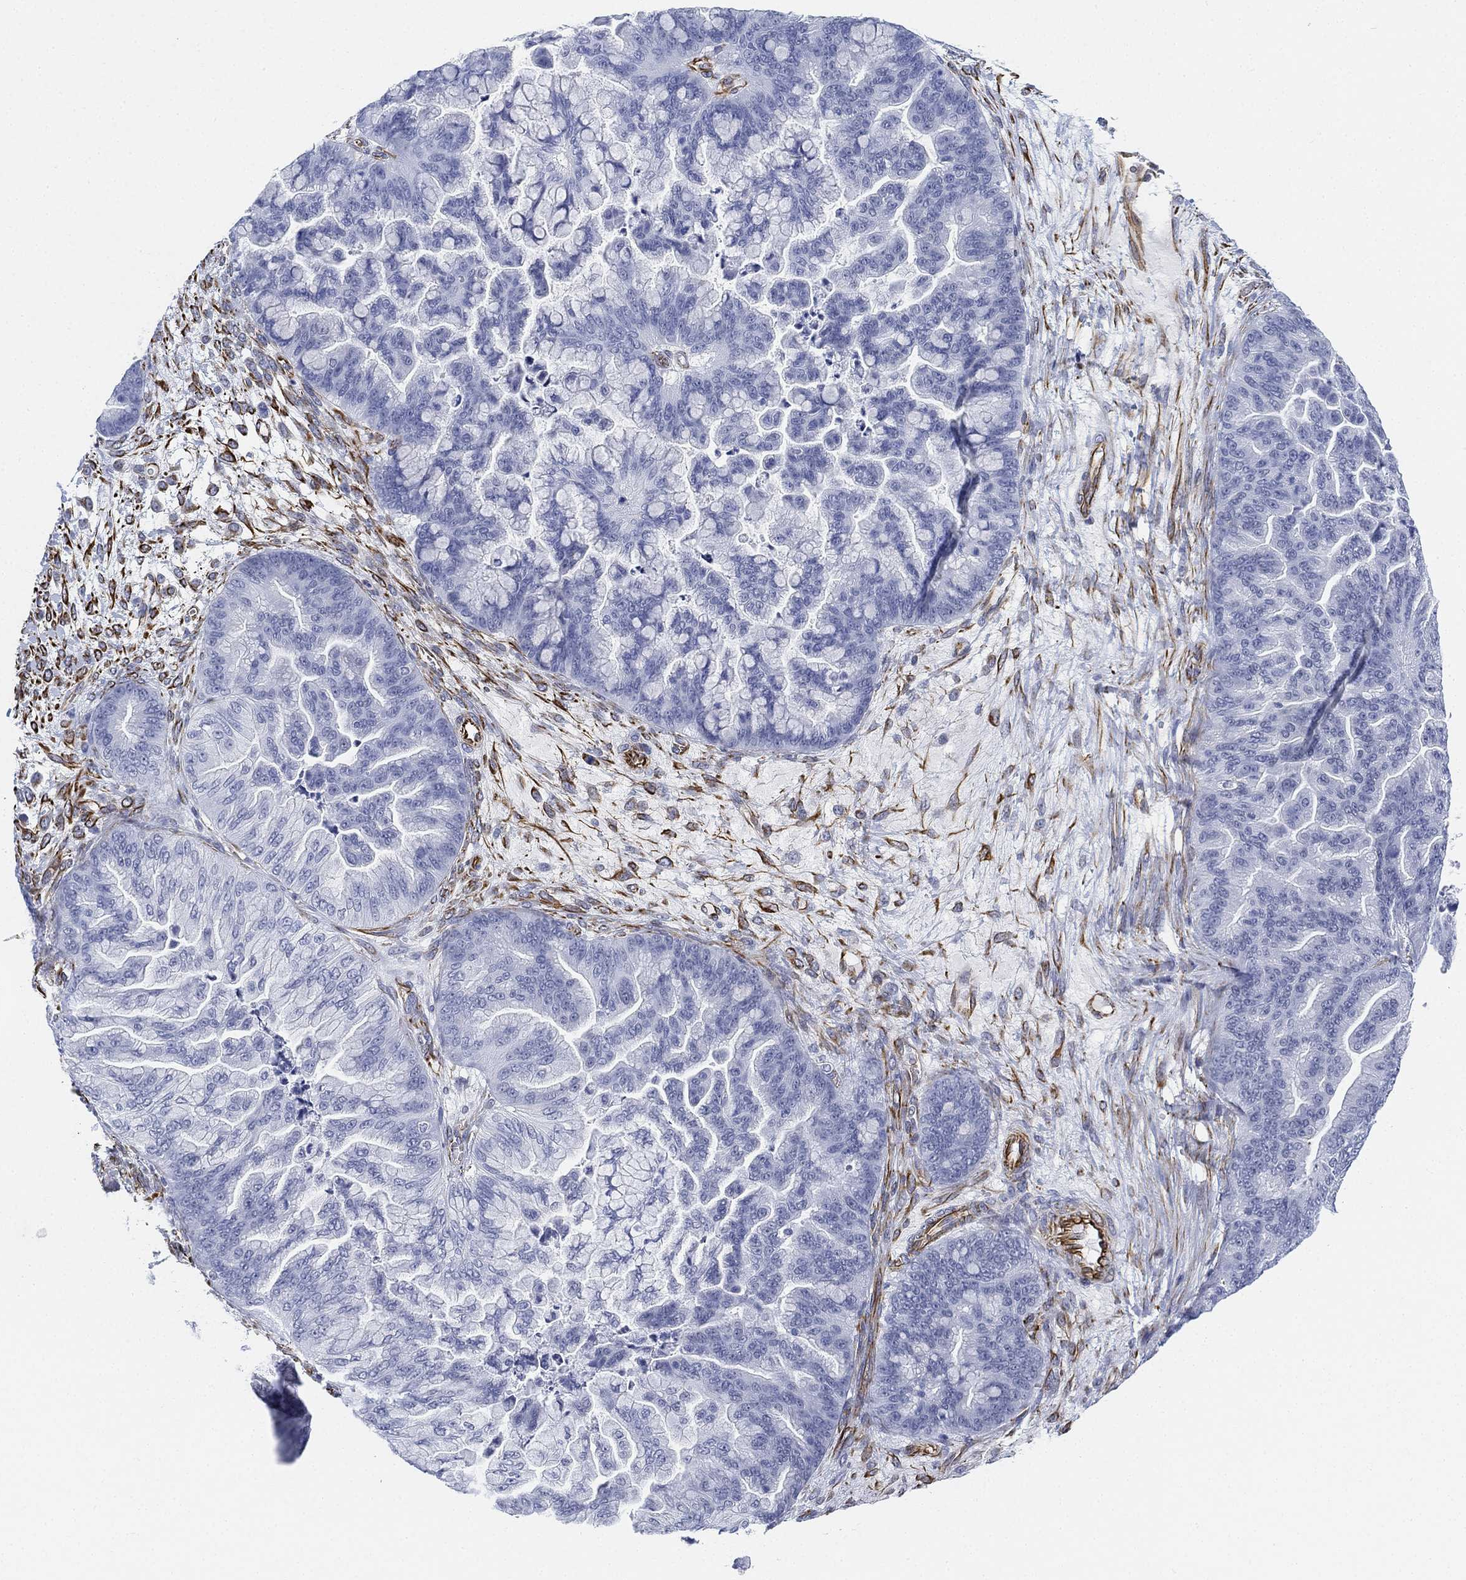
{"staining": {"intensity": "negative", "quantity": "none", "location": "none"}, "tissue": "ovarian cancer", "cell_type": "Tumor cells", "image_type": "cancer", "snomed": [{"axis": "morphology", "description": "Cystadenocarcinoma, mucinous, NOS"}, {"axis": "topography", "description": "Ovary"}], "caption": "Ovarian cancer stained for a protein using immunohistochemistry demonstrates no positivity tumor cells.", "gene": "PSKH2", "patient": {"sex": "female", "age": 67}}